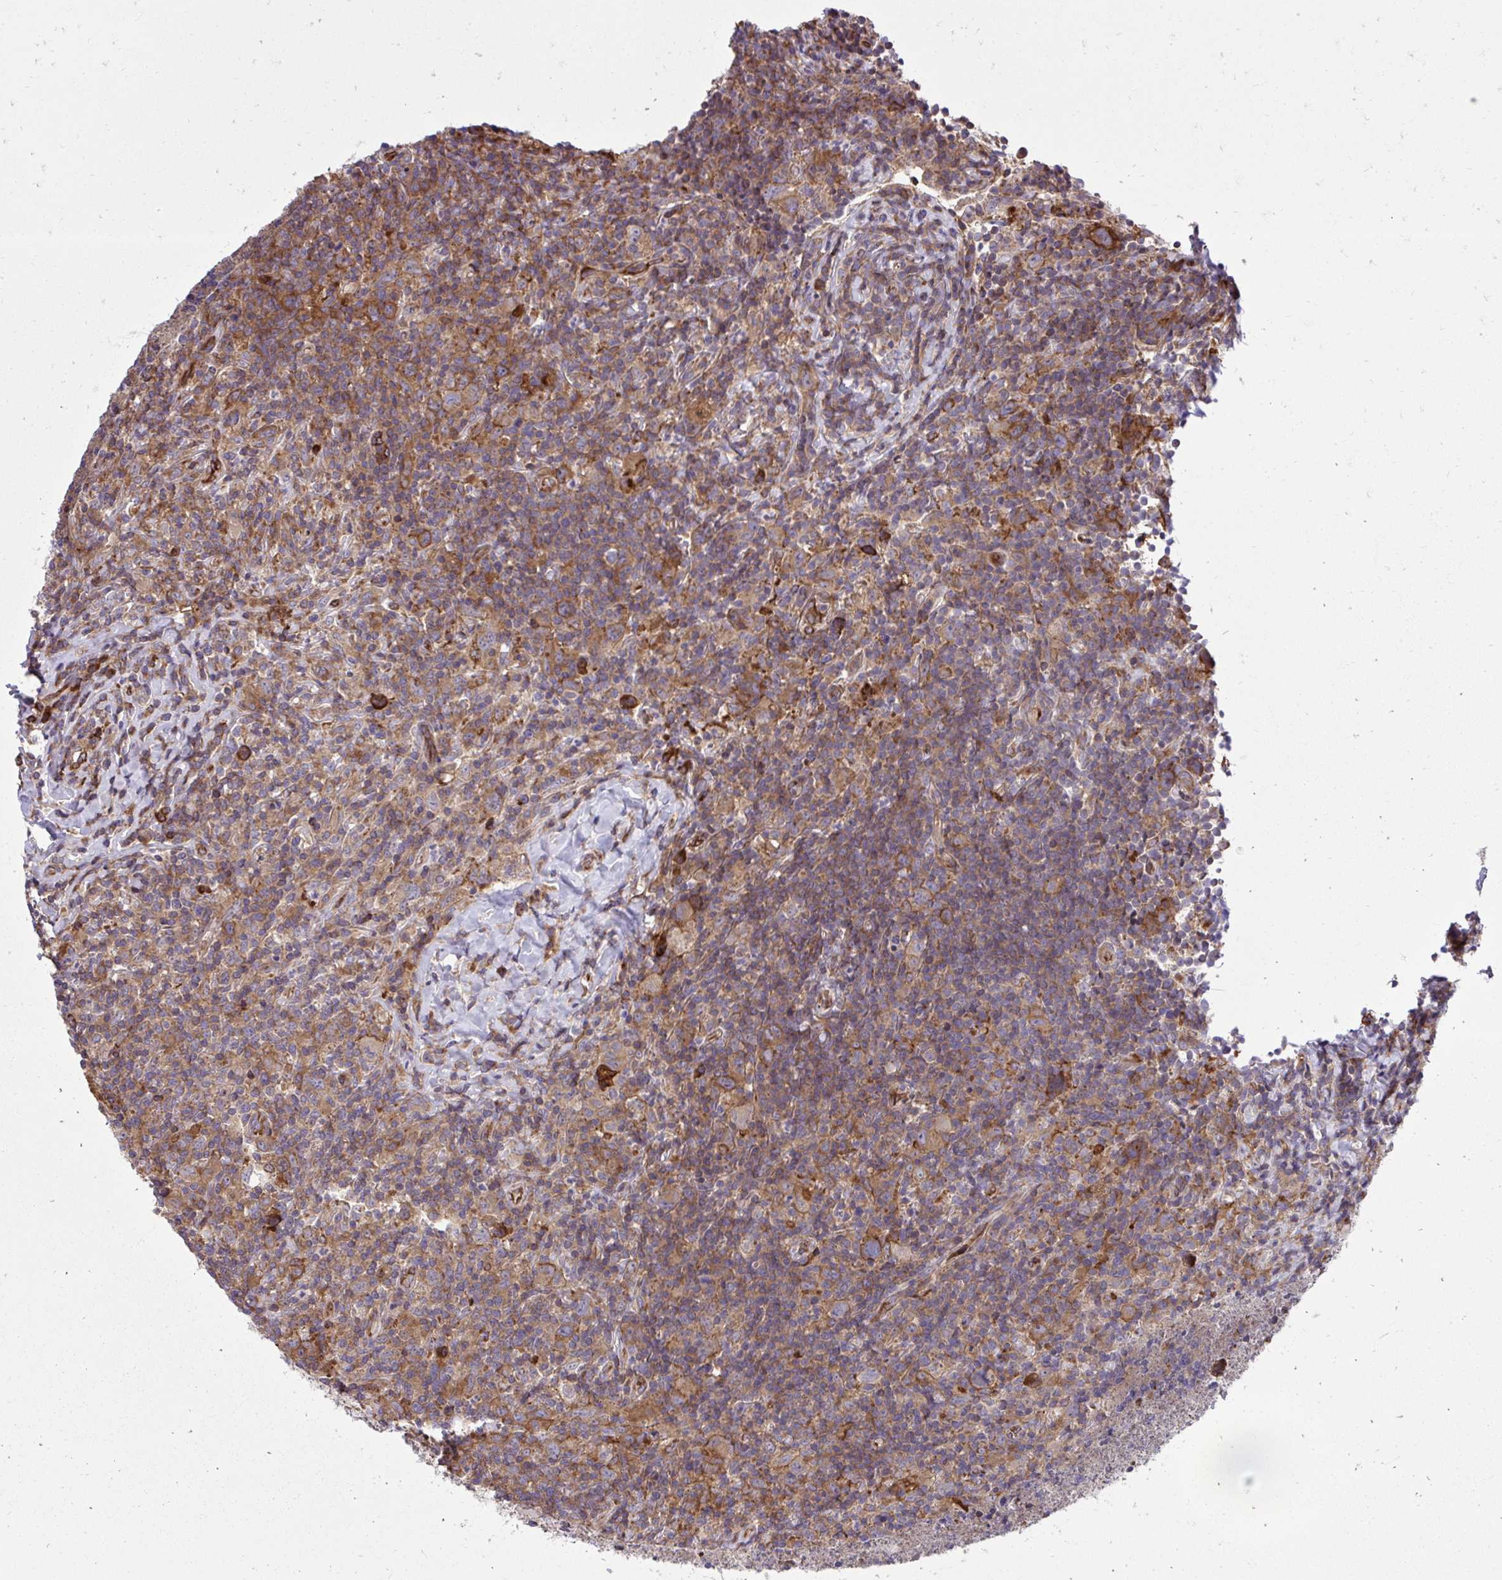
{"staining": {"intensity": "moderate", "quantity": ">75%", "location": "cytoplasmic/membranous"}, "tissue": "lymphoma", "cell_type": "Tumor cells", "image_type": "cancer", "snomed": [{"axis": "morphology", "description": "Hodgkin's disease, NOS"}, {"axis": "topography", "description": "Lymph node"}], "caption": "Brown immunohistochemical staining in Hodgkin's disease exhibits moderate cytoplasmic/membranous expression in approximately >75% of tumor cells.", "gene": "NMNAT3", "patient": {"sex": "female", "age": 18}}